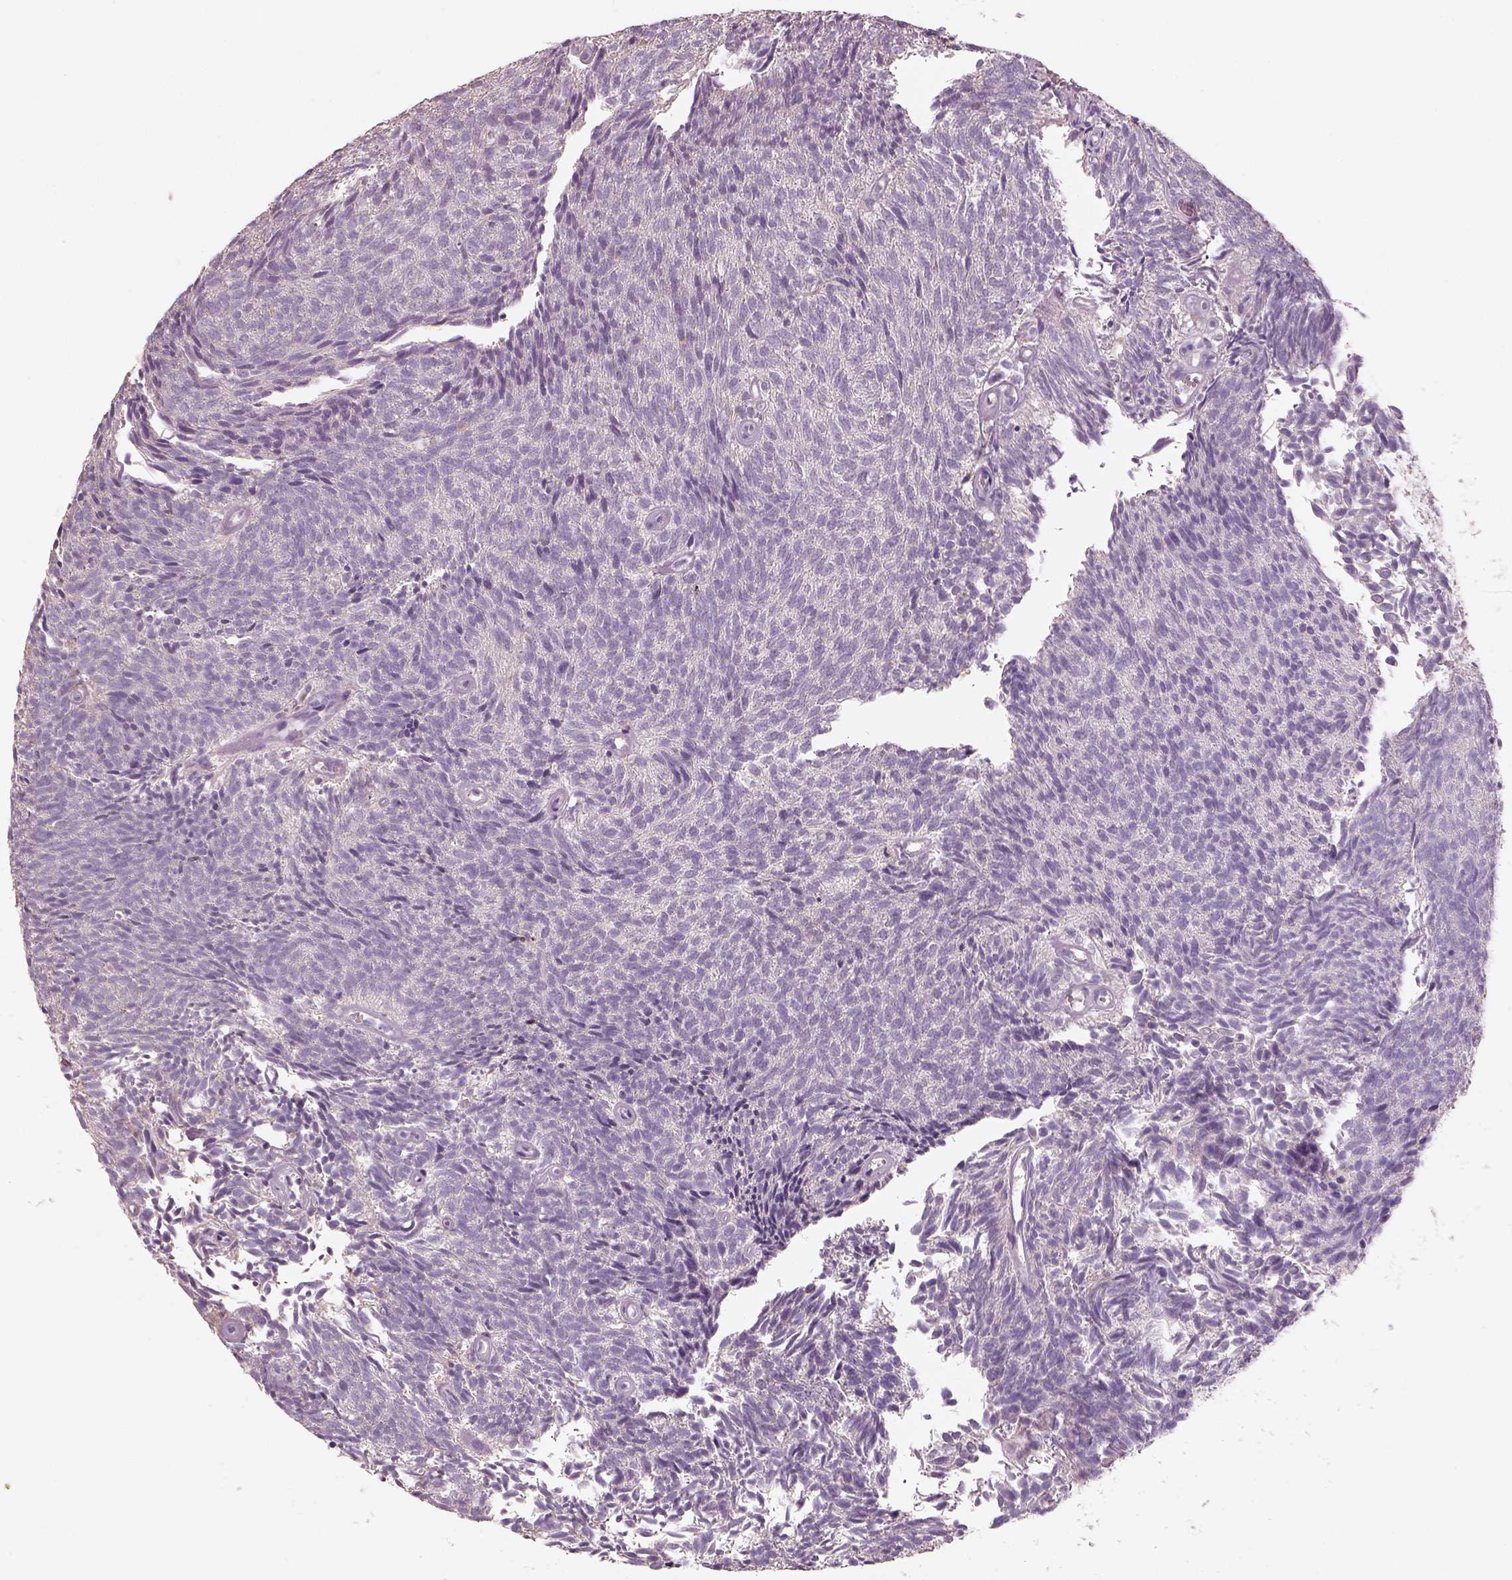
{"staining": {"intensity": "negative", "quantity": "none", "location": "none"}, "tissue": "urothelial cancer", "cell_type": "Tumor cells", "image_type": "cancer", "snomed": [{"axis": "morphology", "description": "Urothelial carcinoma, Low grade"}, {"axis": "topography", "description": "Urinary bladder"}], "caption": "Immunohistochemical staining of urothelial cancer displays no significant expression in tumor cells.", "gene": "OTUD6A", "patient": {"sex": "male", "age": 77}}